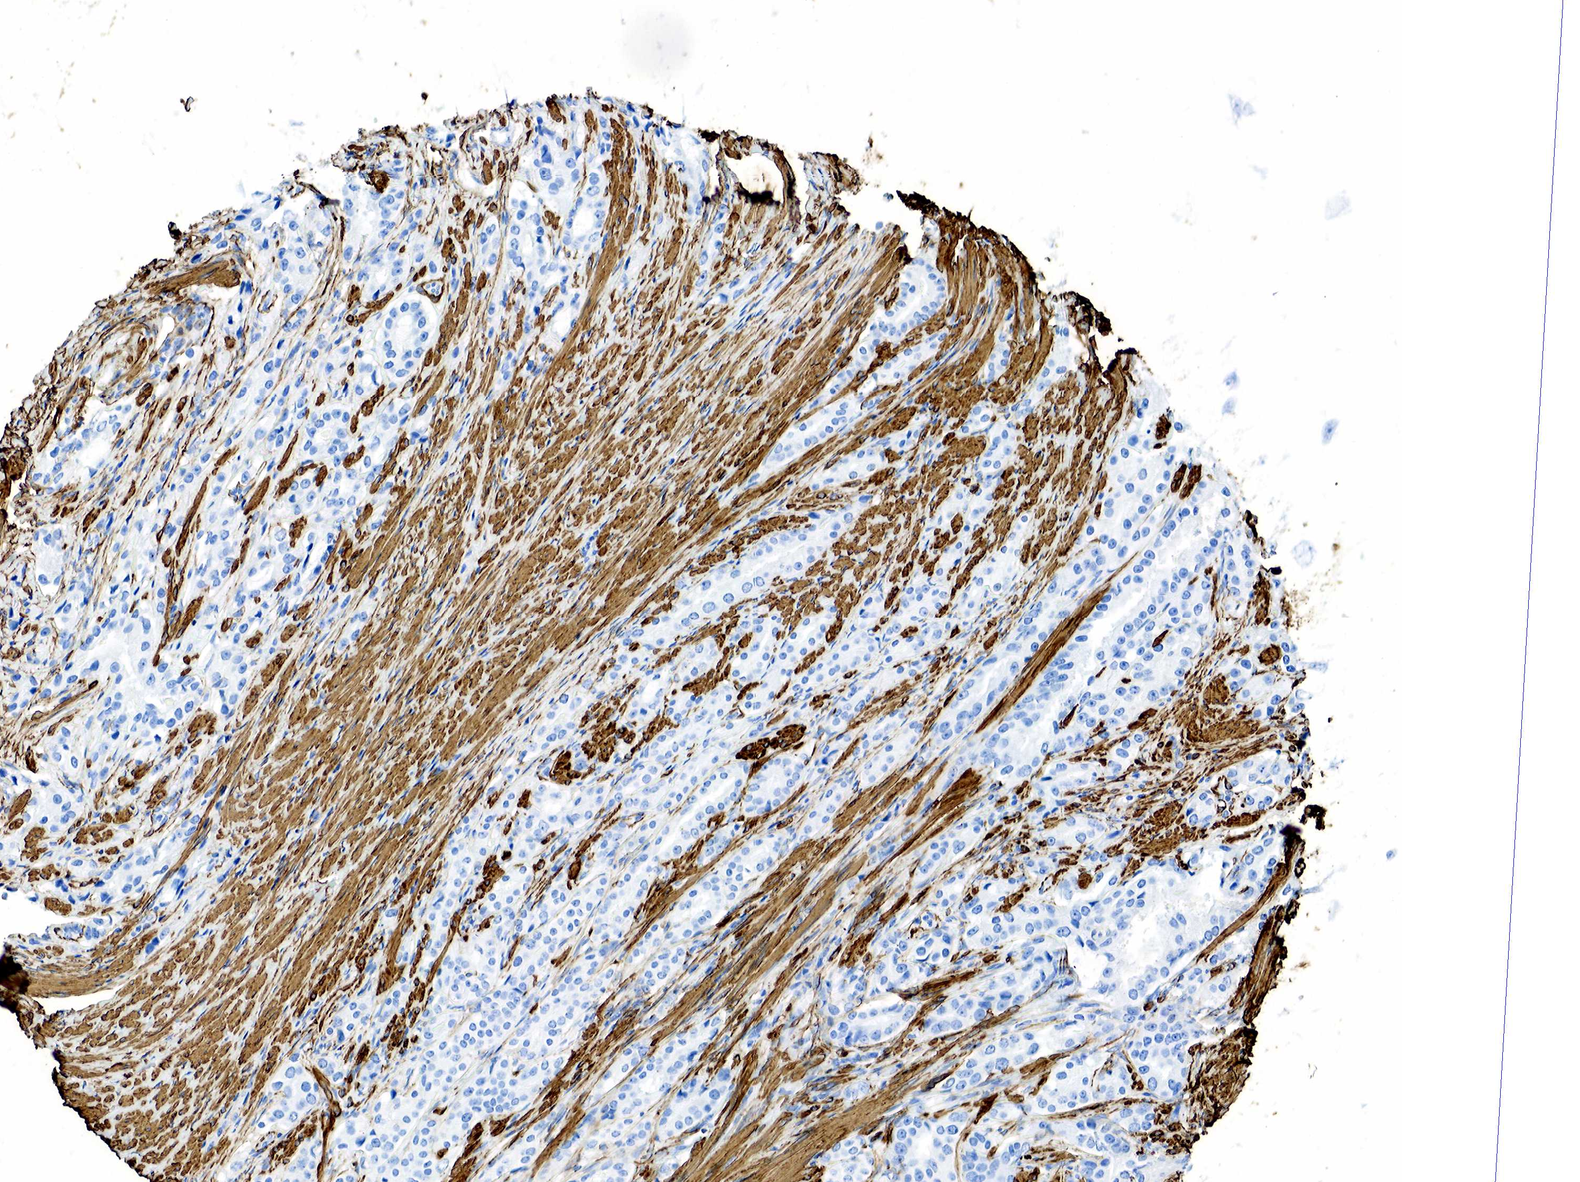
{"staining": {"intensity": "negative", "quantity": "none", "location": "none"}, "tissue": "prostate cancer", "cell_type": "Tumor cells", "image_type": "cancer", "snomed": [{"axis": "morphology", "description": "Adenocarcinoma, Medium grade"}, {"axis": "topography", "description": "Prostate"}], "caption": "An immunohistochemistry micrograph of prostate medium-grade adenocarcinoma is shown. There is no staining in tumor cells of prostate medium-grade adenocarcinoma.", "gene": "ACTA1", "patient": {"sex": "male", "age": 72}}